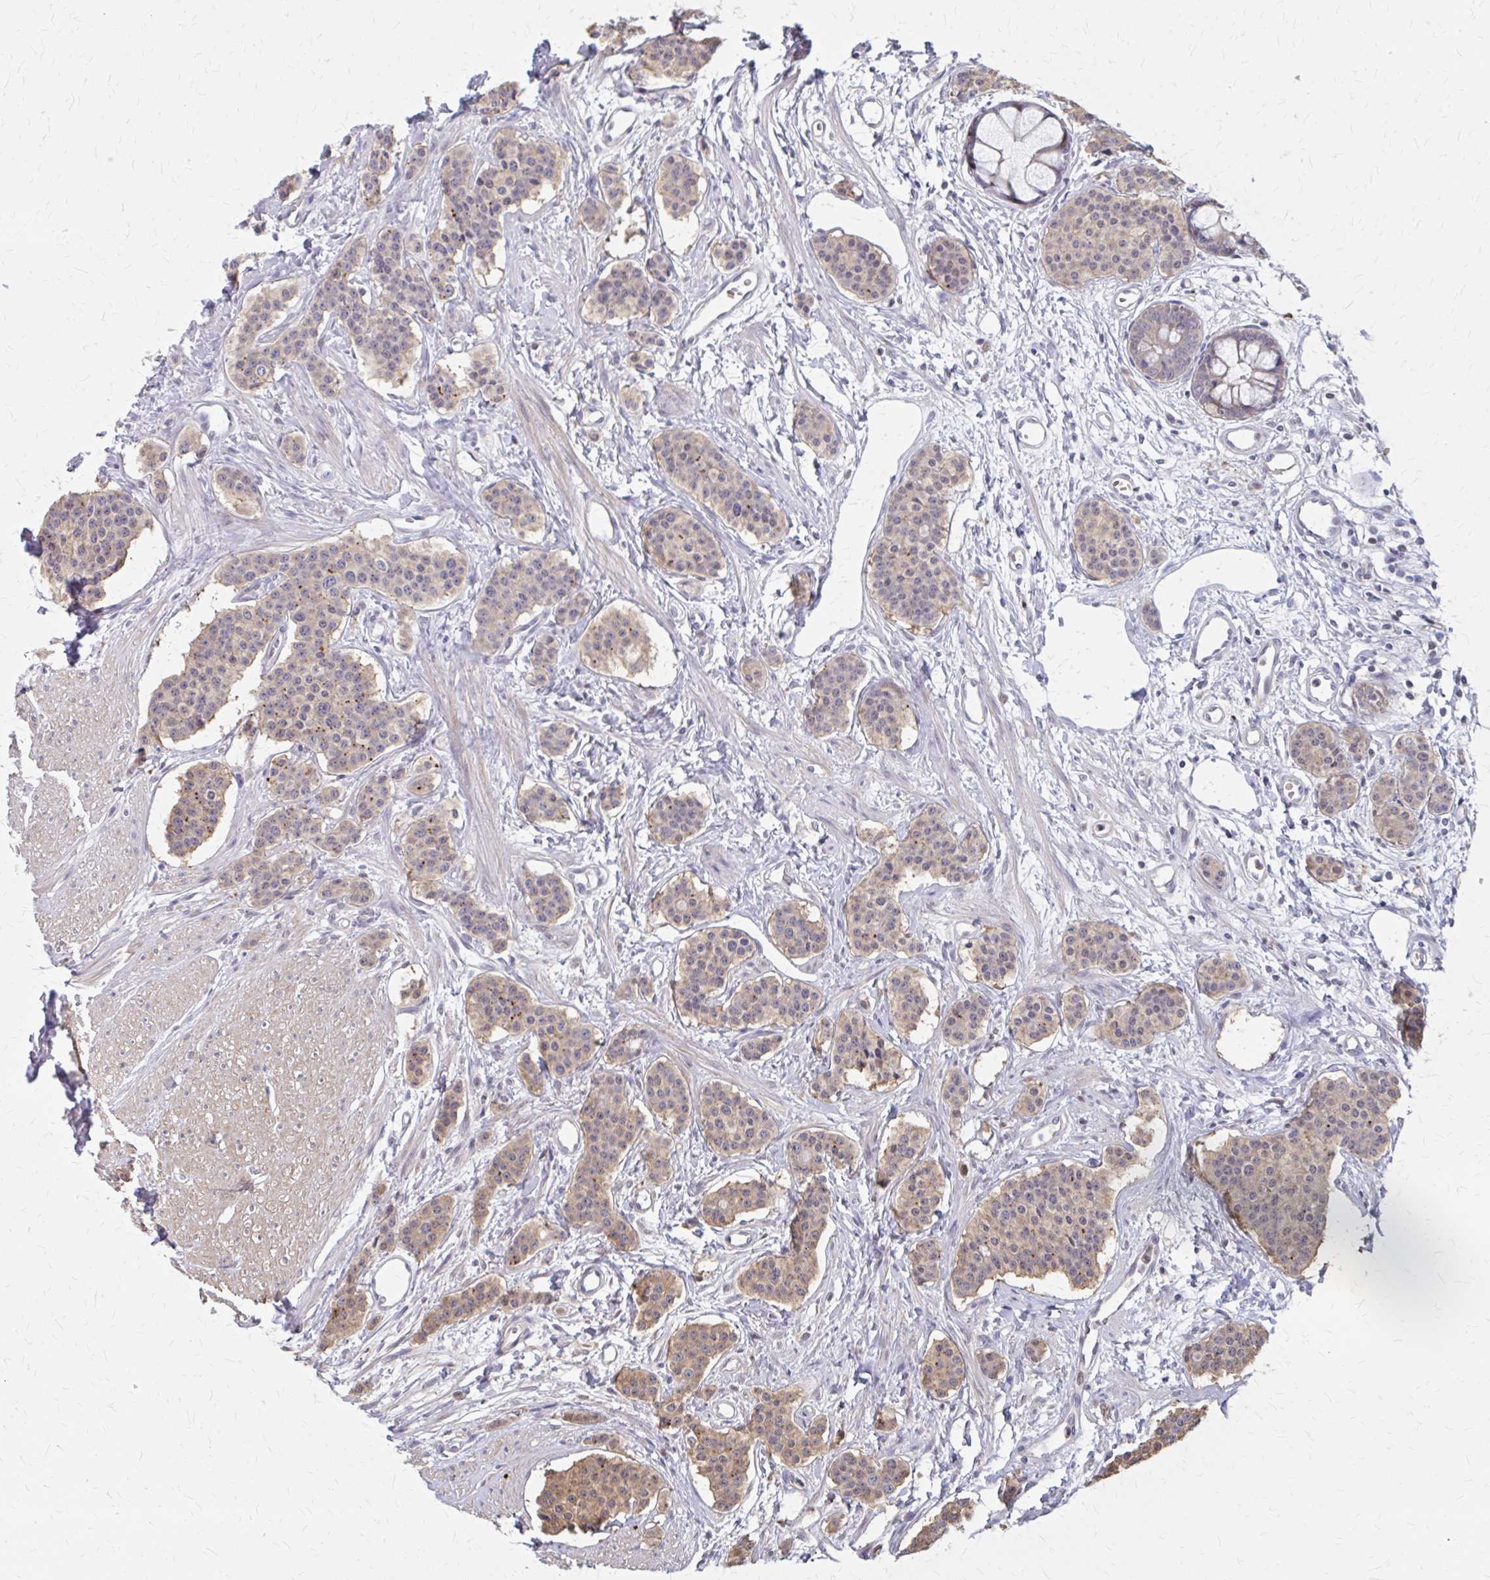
{"staining": {"intensity": "moderate", "quantity": ">75%", "location": "cytoplasmic/membranous"}, "tissue": "carcinoid", "cell_type": "Tumor cells", "image_type": "cancer", "snomed": [{"axis": "morphology", "description": "Carcinoid, malignant, NOS"}, {"axis": "topography", "description": "Small intestine"}], "caption": "A histopathology image of malignant carcinoid stained for a protein demonstrates moderate cytoplasmic/membranous brown staining in tumor cells.", "gene": "IFI44L", "patient": {"sex": "female", "age": 64}}